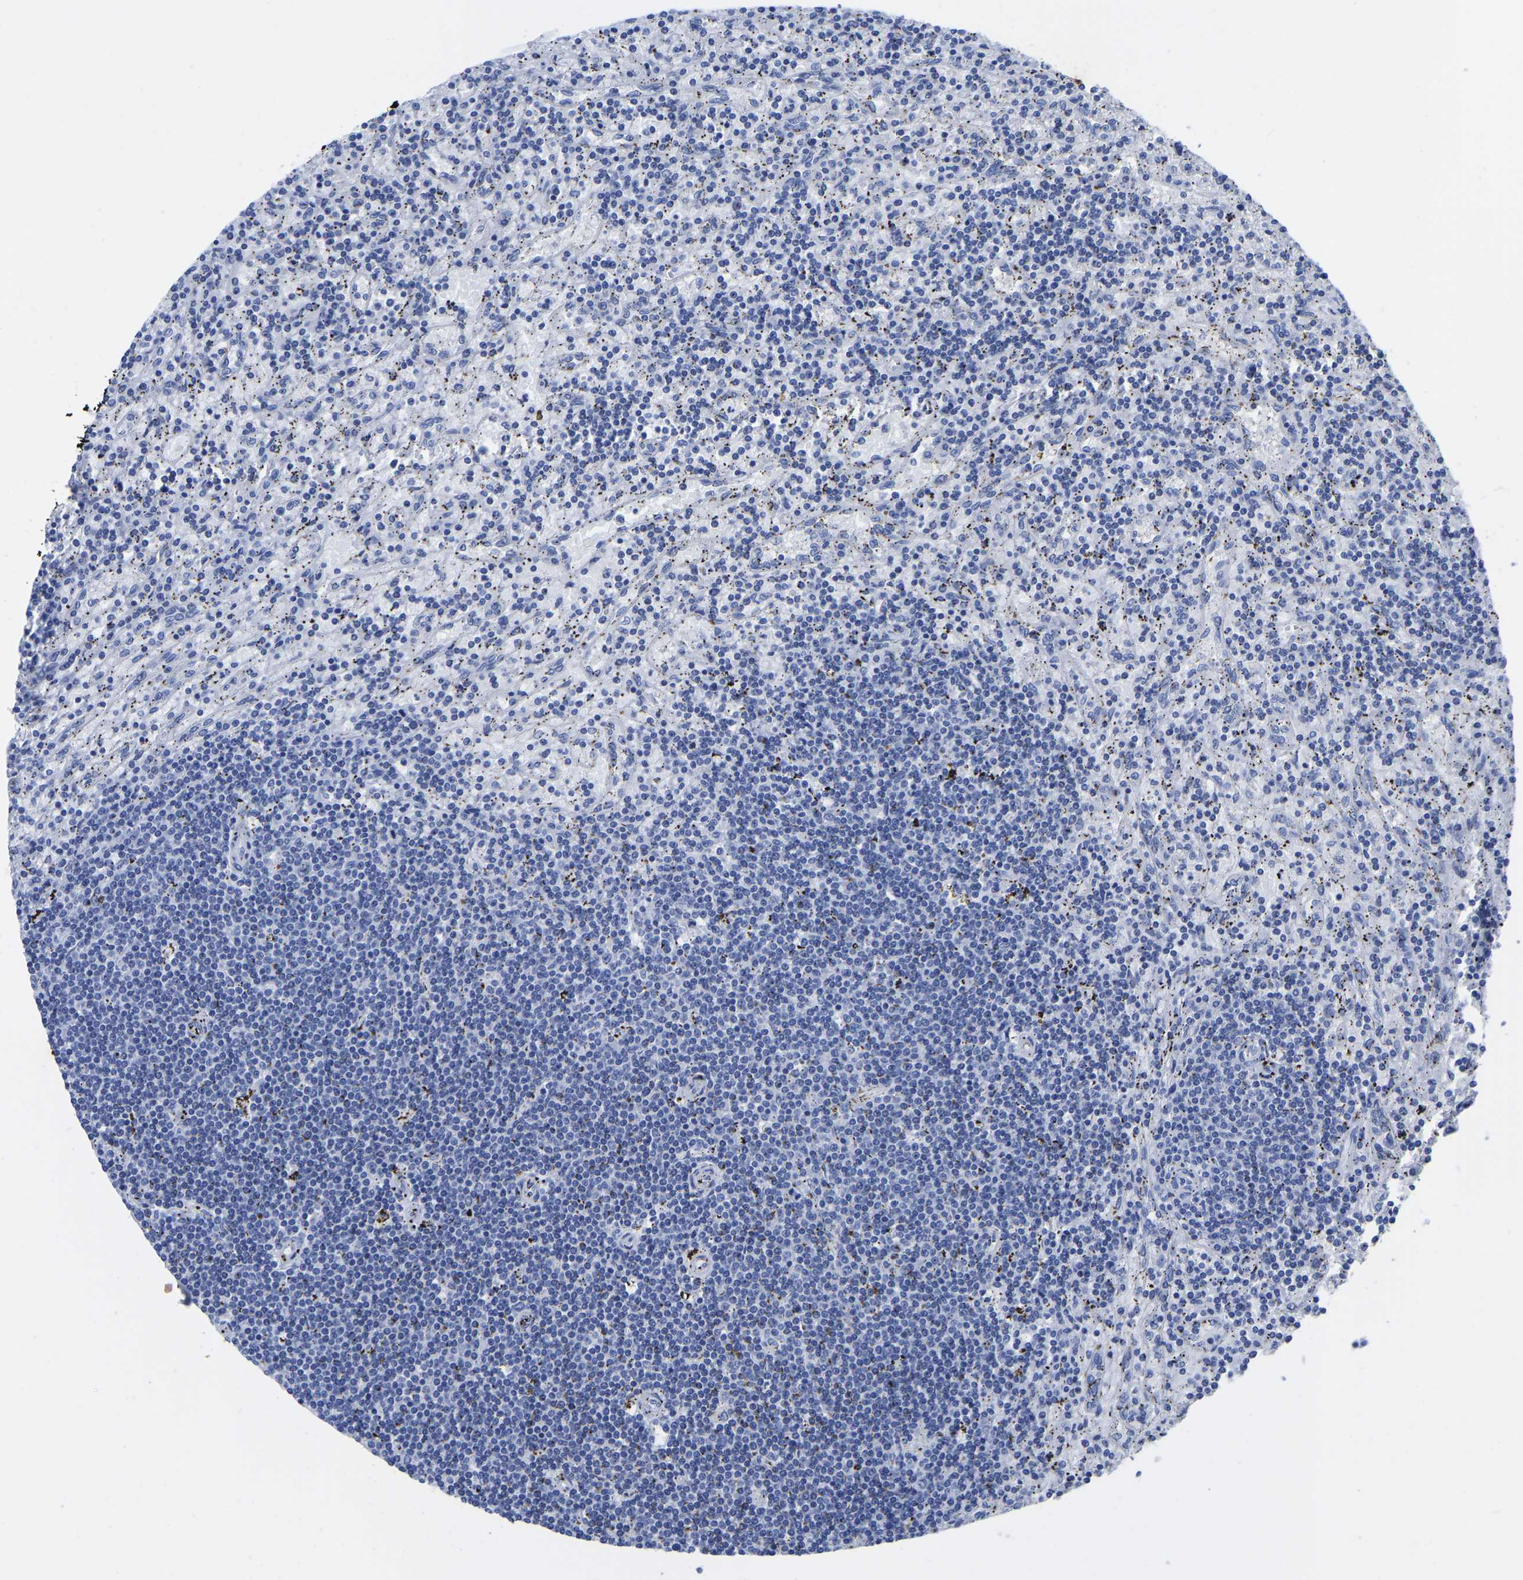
{"staining": {"intensity": "negative", "quantity": "none", "location": "none"}, "tissue": "lymphoma", "cell_type": "Tumor cells", "image_type": "cancer", "snomed": [{"axis": "morphology", "description": "Malignant lymphoma, non-Hodgkin's type, Low grade"}, {"axis": "topography", "description": "Spleen"}], "caption": "Immunohistochemistry (IHC) of human low-grade malignant lymphoma, non-Hodgkin's type reveals no staining in tumor cells. Brightfield microscopy of immunohistochemistry stained with DAB (brown) and hematoxylin (blue), captured at high magnification.", "gene": "GPA33", "patient": {"sex": "male", "age": 76}}